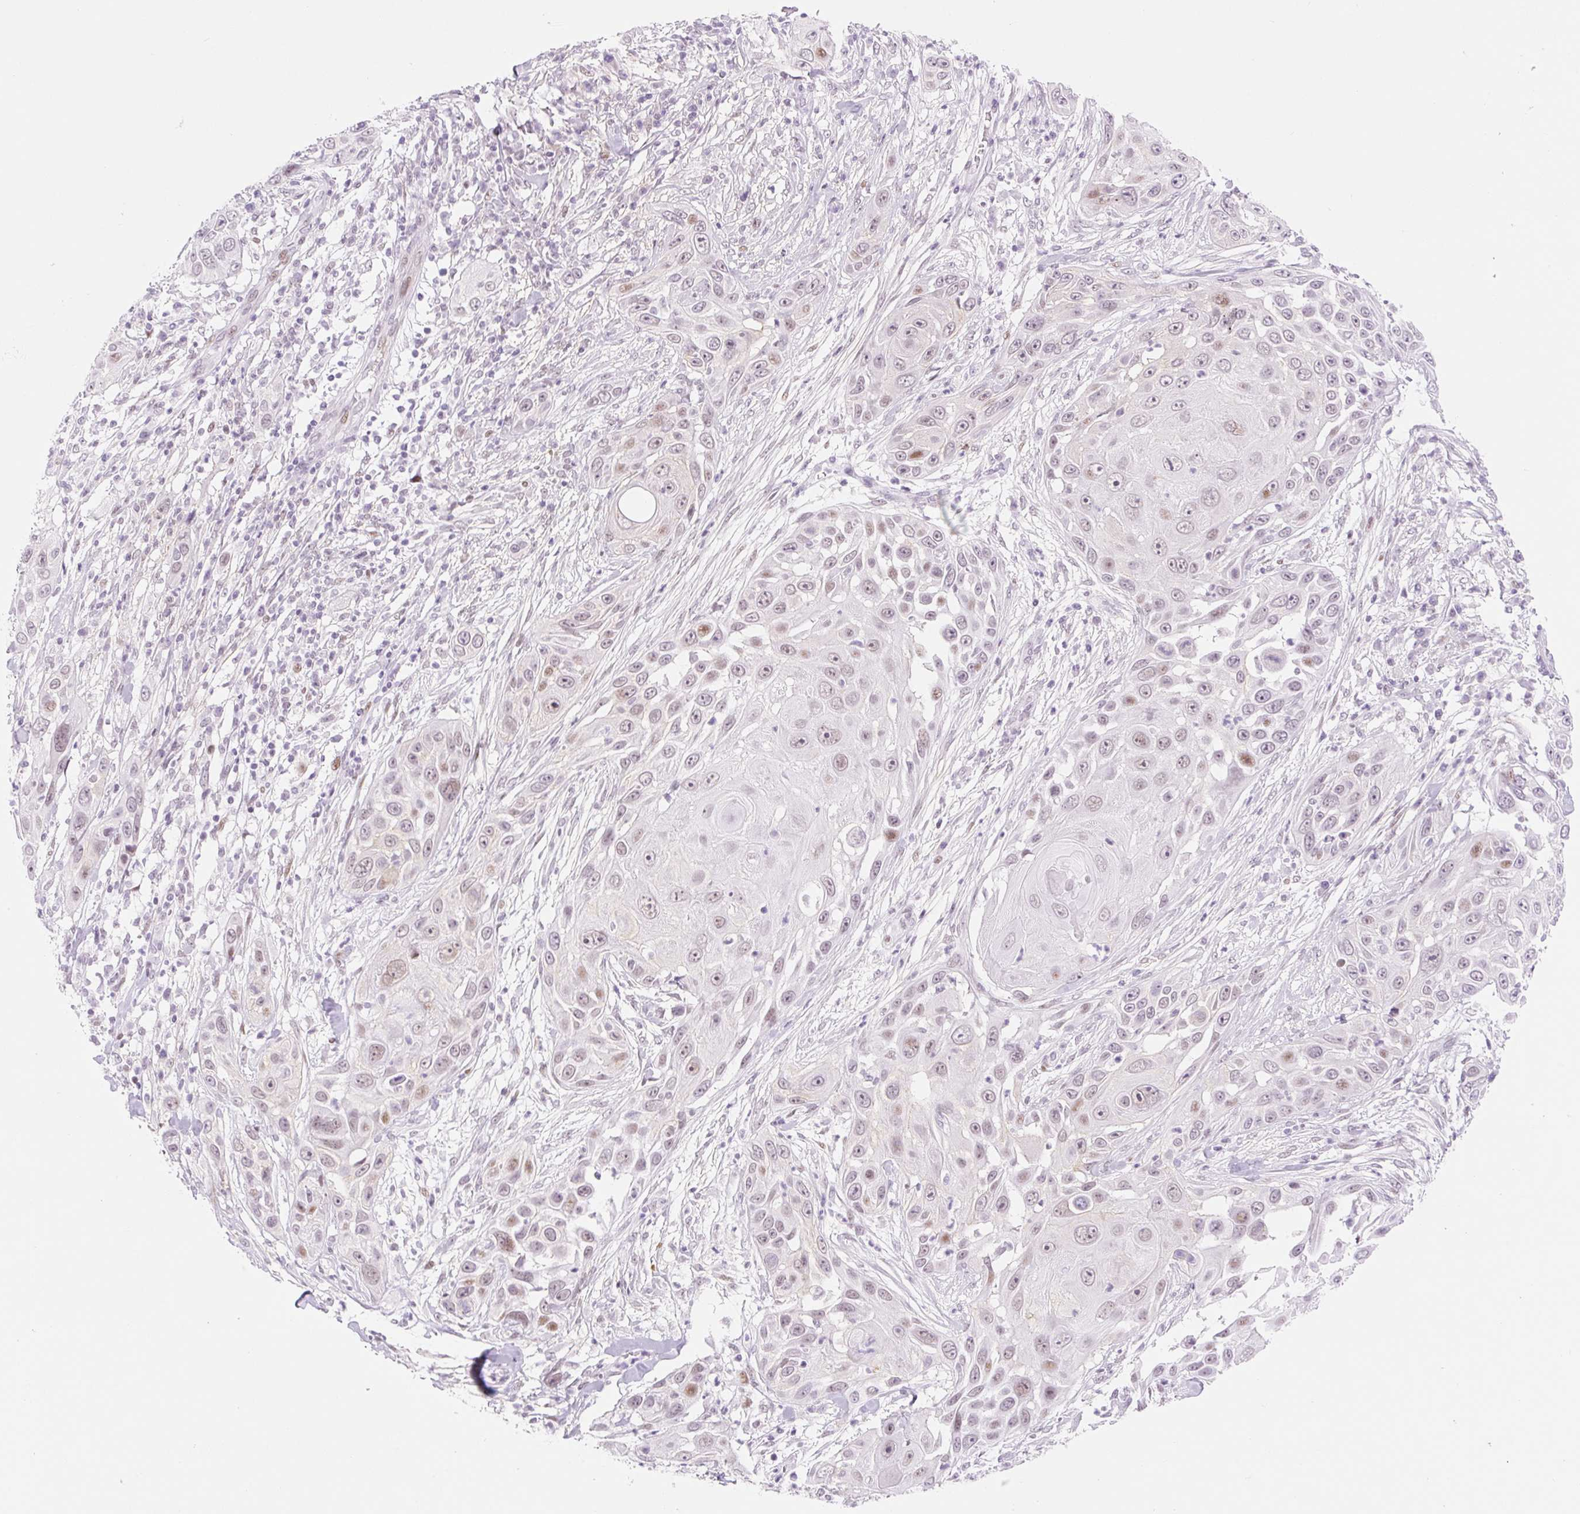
{"staining": {"intensity": "weak", "quantity": "25%-75%", "location": "nuclear"}, "tissue": "skin cancer", "cell_type": "Tumor cells", "image_type": "cancer", "snomed": [{"axis": "morphology", "description": "Squamous cell carcinoma, NOS"}, {"axis": "topography", "description": "Skin"}], "caption": "Skin cancer stained with a brown dye reveals weak nuclear positive positivity in about 25%-75% of tumor cells.", "gene": "H2BW1", "patient": {"sex": "female", "age": 44}}